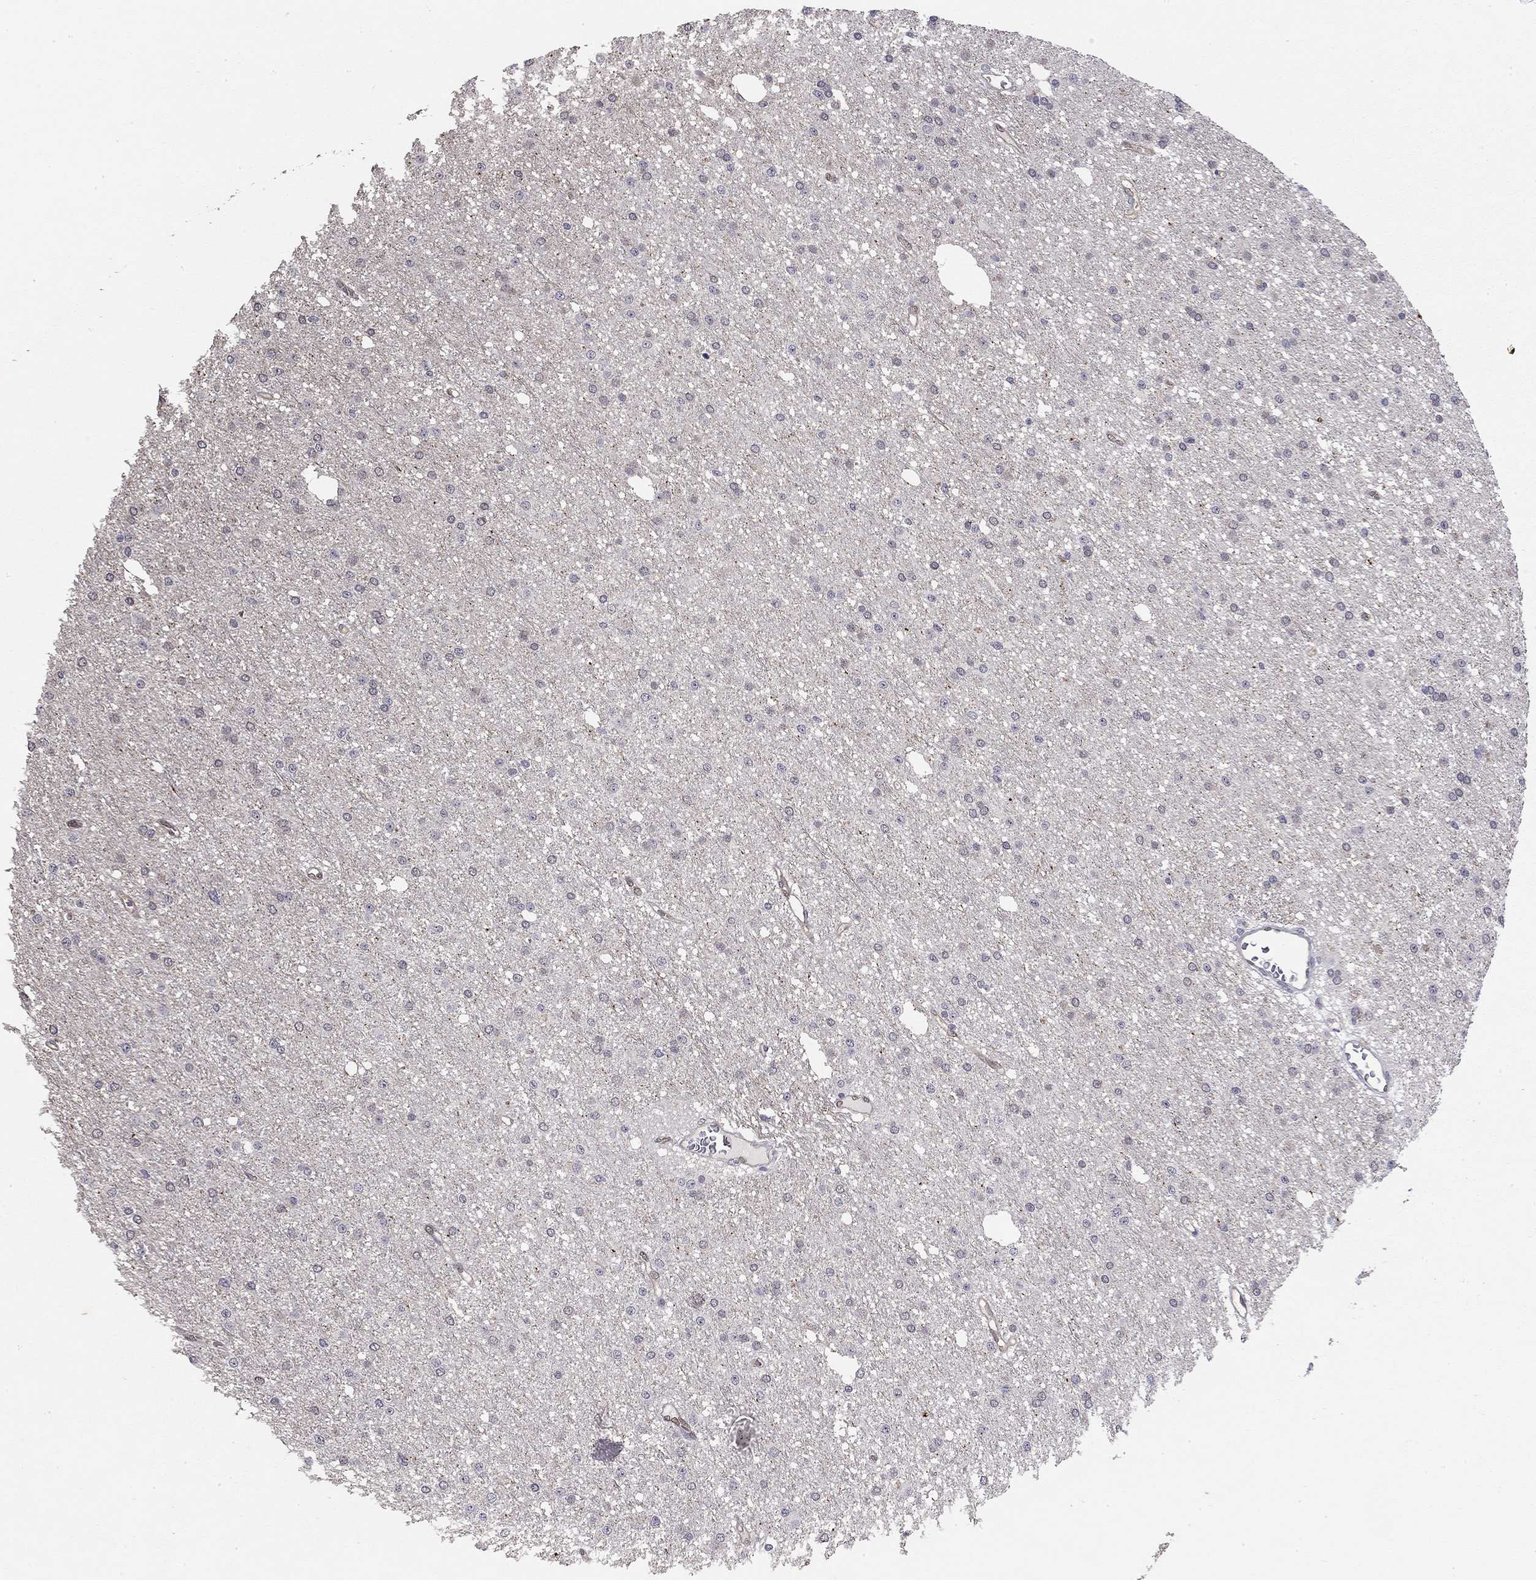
{"staining": {"intensity": "negative", "quantity": "none", "location": "none"}, "tissue": "glioma", "cell_type": "Tumor cells", "image_type": "cancer", "snomed": [{"axis": "morphology", "description": "Glioma, malignant, Low grade"}, {"axis": "topography", "description": "Brain"}], "caption": "Image shows no significant protein staining in tumor cells of malignant low-grade glioma.", "gene": "STXBP6", "patient": {"sex": "male", "age": 27}}